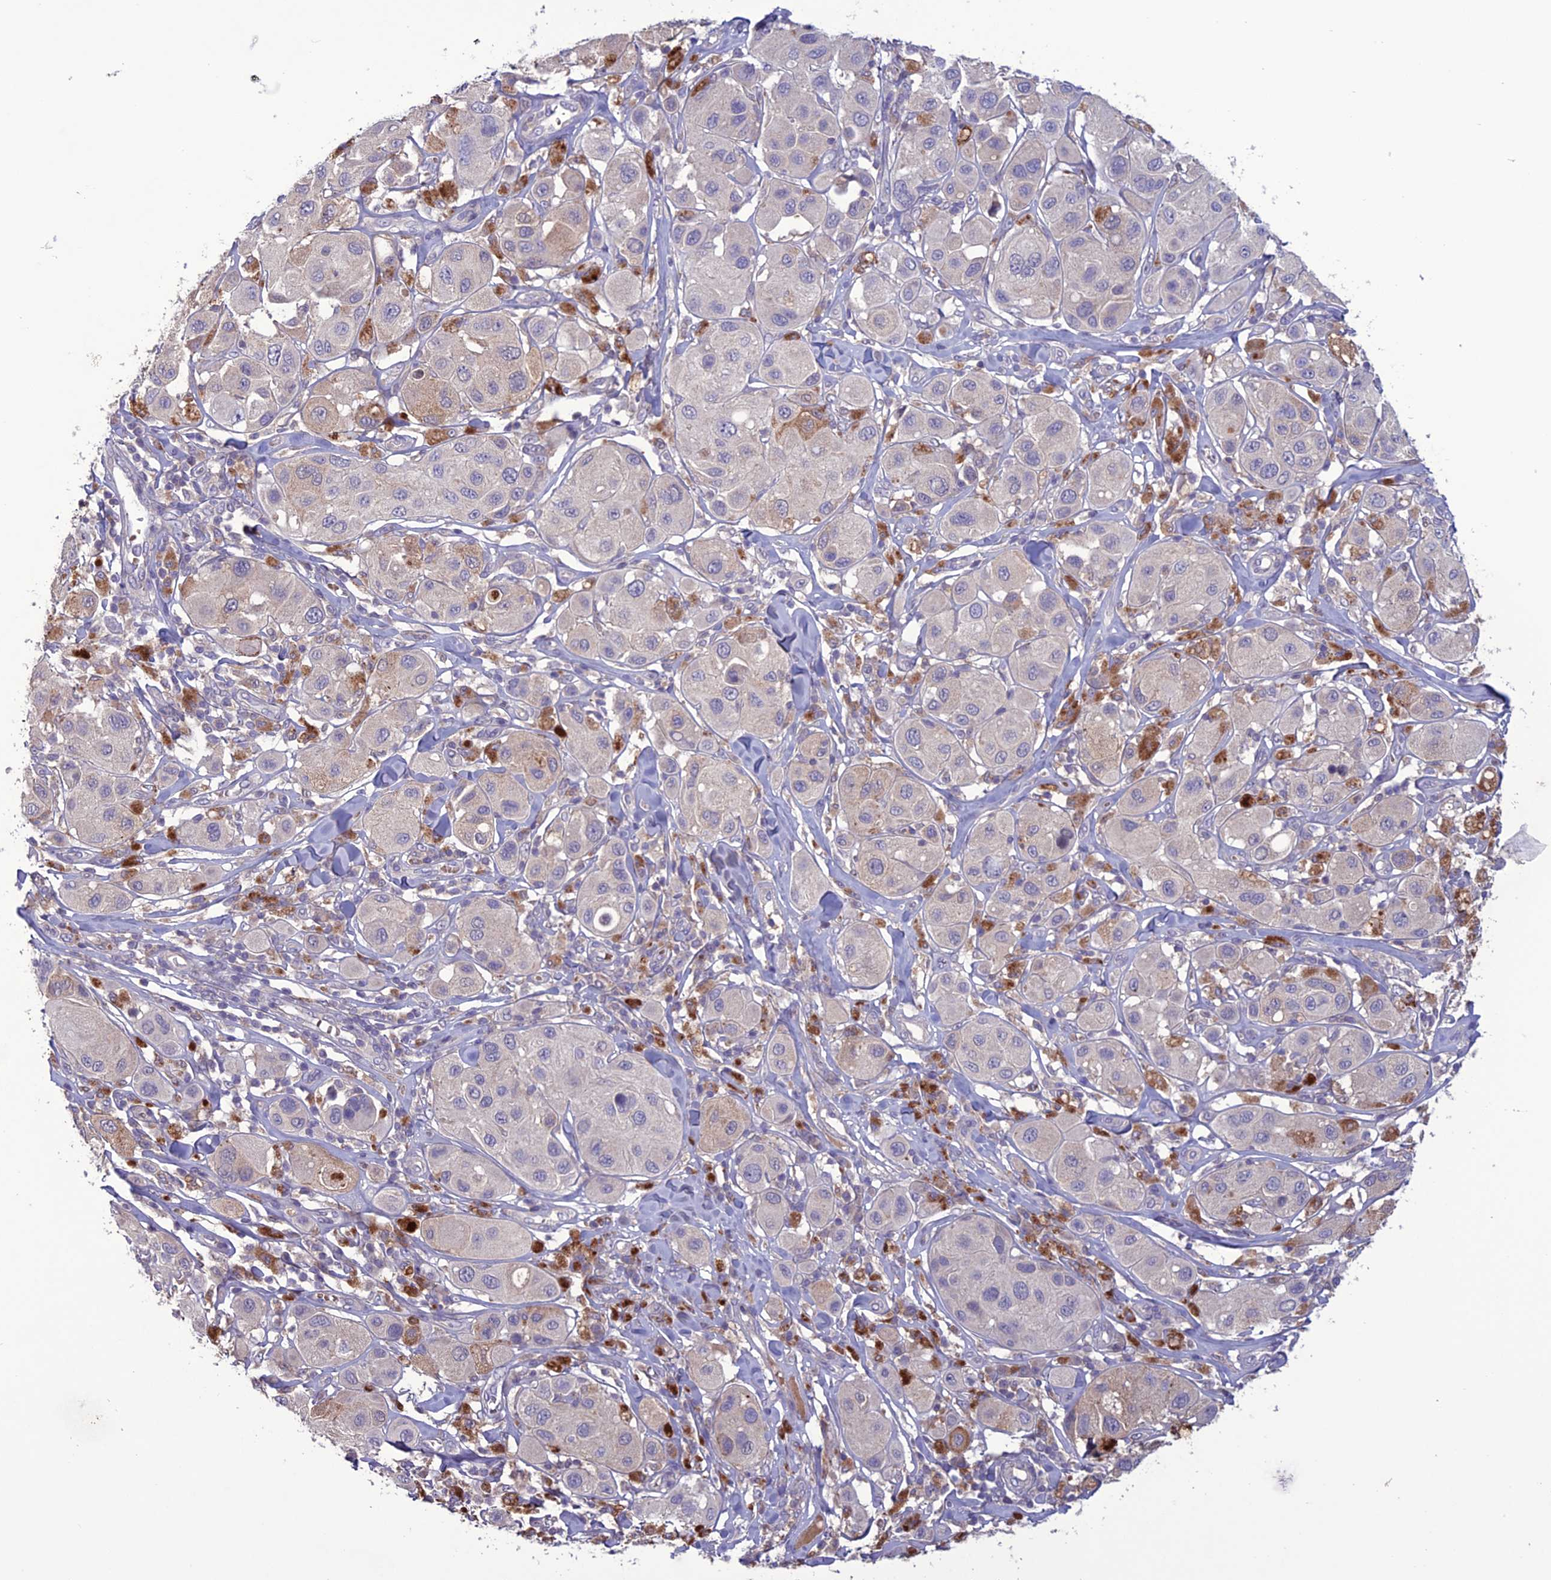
{"staining": {"intensity": "negative", "quantity": "none", "location": "none"}, "tissue": "melanoma", "cell_type": "Tumor cells", "image_type": "cancer", "snomed": [{"axis": "morphology", "description": "Malignant melanoma, Metastatic site"}, {"axis": "topography", "description": "Skin"}], "caption": "This is a histopathology image of IHC staining of malignant melanoma (metastatic site), which shows no expression in tumor cells.", "gene": "C2orf76", "patient": {"sex": "male", "age": 41}}